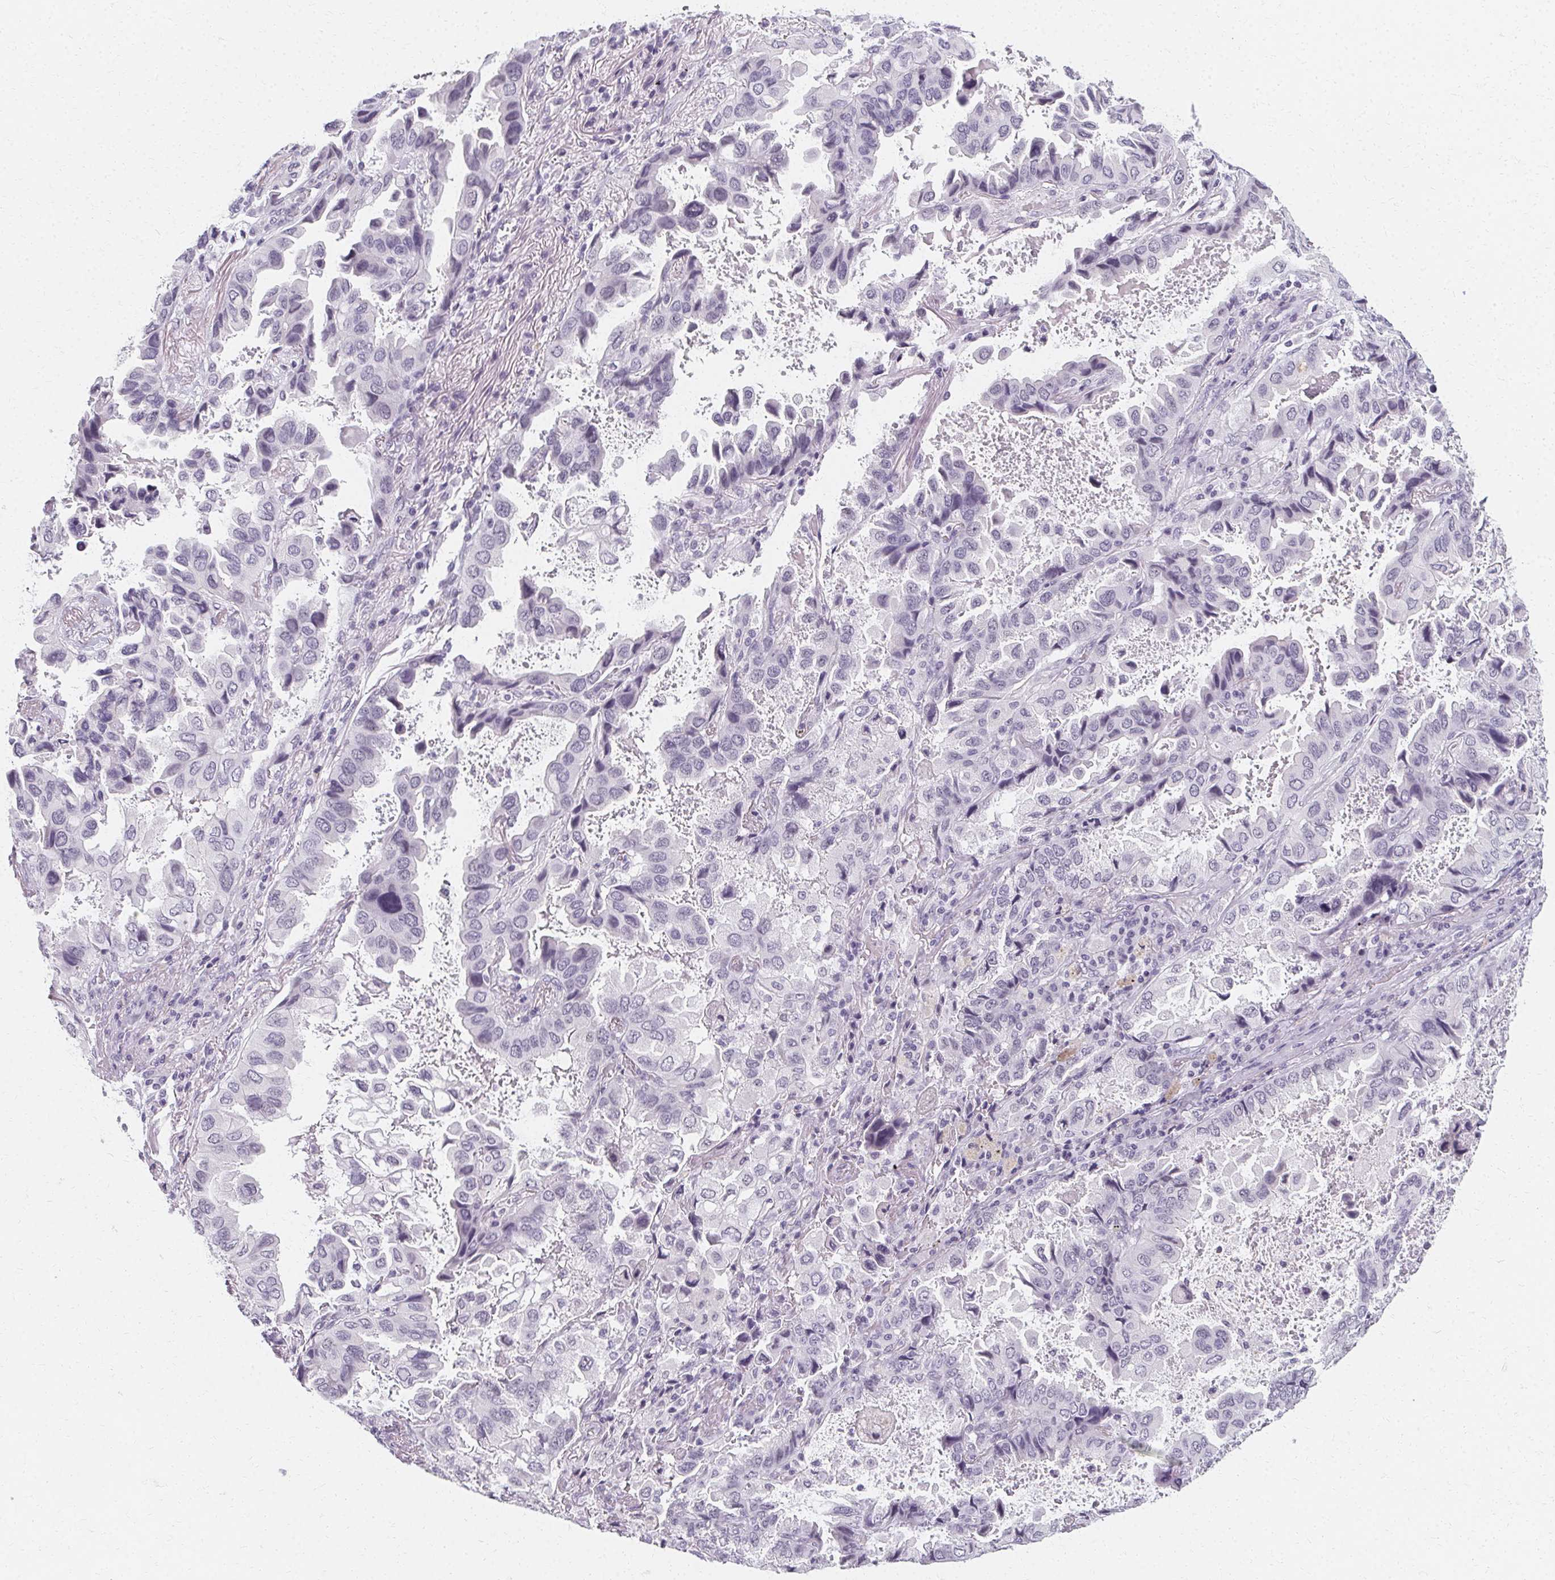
{"staining": {"intensity": "negative", "quantity": "none", "location": "none"}, "tissue": "lung cancer", "cell_type": "Tumor cells", "image_type": "cancer", "snomed": [{"axis": "morphology", "description": "Aneuploidy"}, {"axis": "morphology", "description": "Adenocarcinoma, NOS"}, {"axis": "morphology", "description": "Adenocarcinoma, metastatic, NOS"}, {"axis": "topography", "description": "Lymph node"}, {"axis": "topography", "description": "Lung"}], "caption": "This is a micrograph of IHC staining of lung cancer, which shows no staining in tumor cells.", "gene": "SYNPR", "patient": {"sex": "female", "age": 48}}